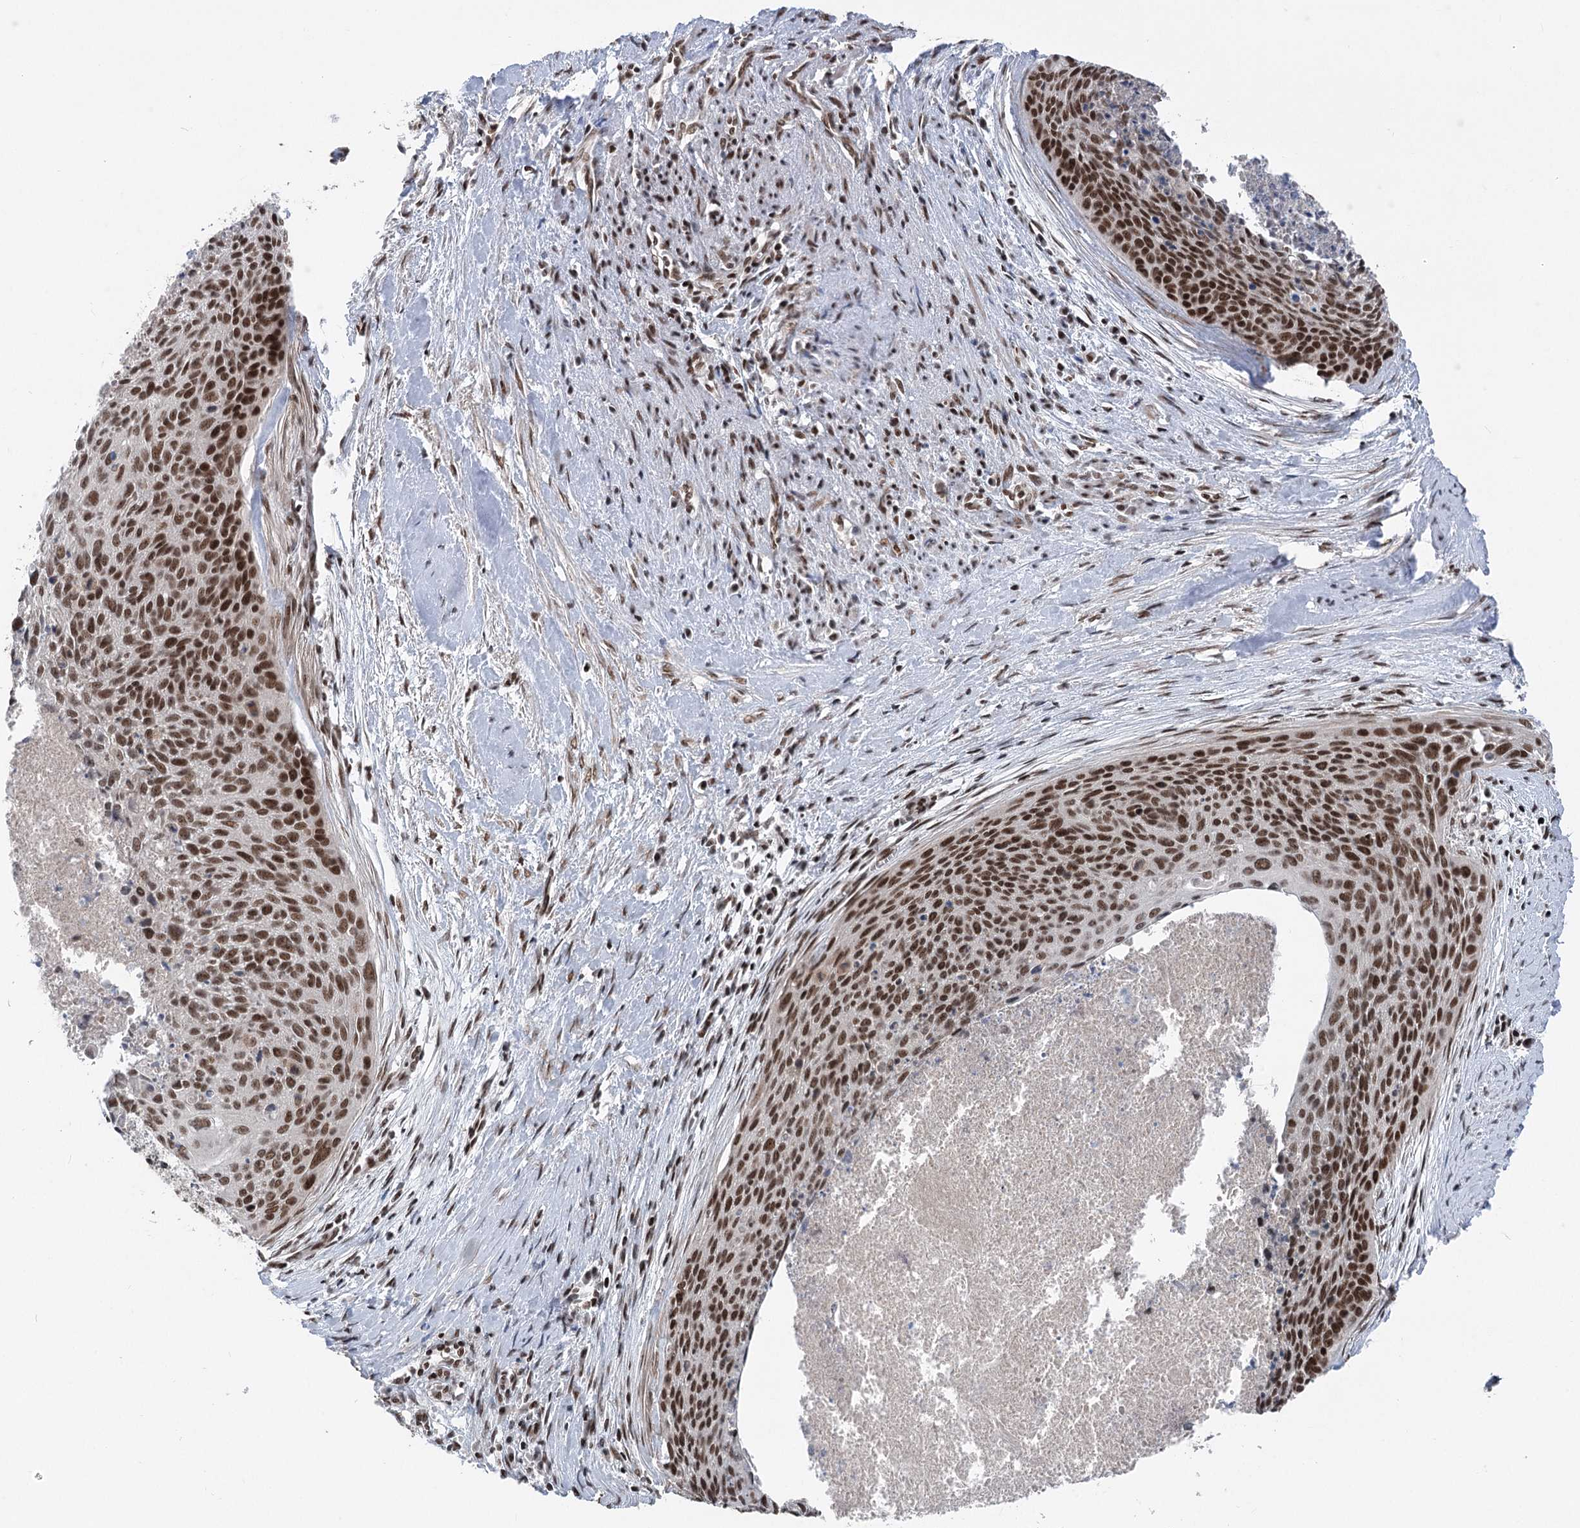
{"staining": {"intensity": "strong", "quantity": ">75%", "location": "nuclear"}, "tissue": "cervical cancer", "cell_type": "Tumor cells", "image_type": "cancer", "snomed": [{"axis": "morphology", "description": "Squamous cell carcinoma, NOS"}, {"axis": "topography", "description": "Cervix"}], "caption": "A micrograph of human cervical squamous cell carcinoma stained for a protein shows strong nuclear brown staining in tumor cells. The protein of interest is stained brown, and the nuclei are stained in blue (DAB (3,3'-diaminobenzidine) IHC with brightfield microscopy, high magnification).", "gene": "CGGBP1", "patient": {"sex": "female", "age": 55}}